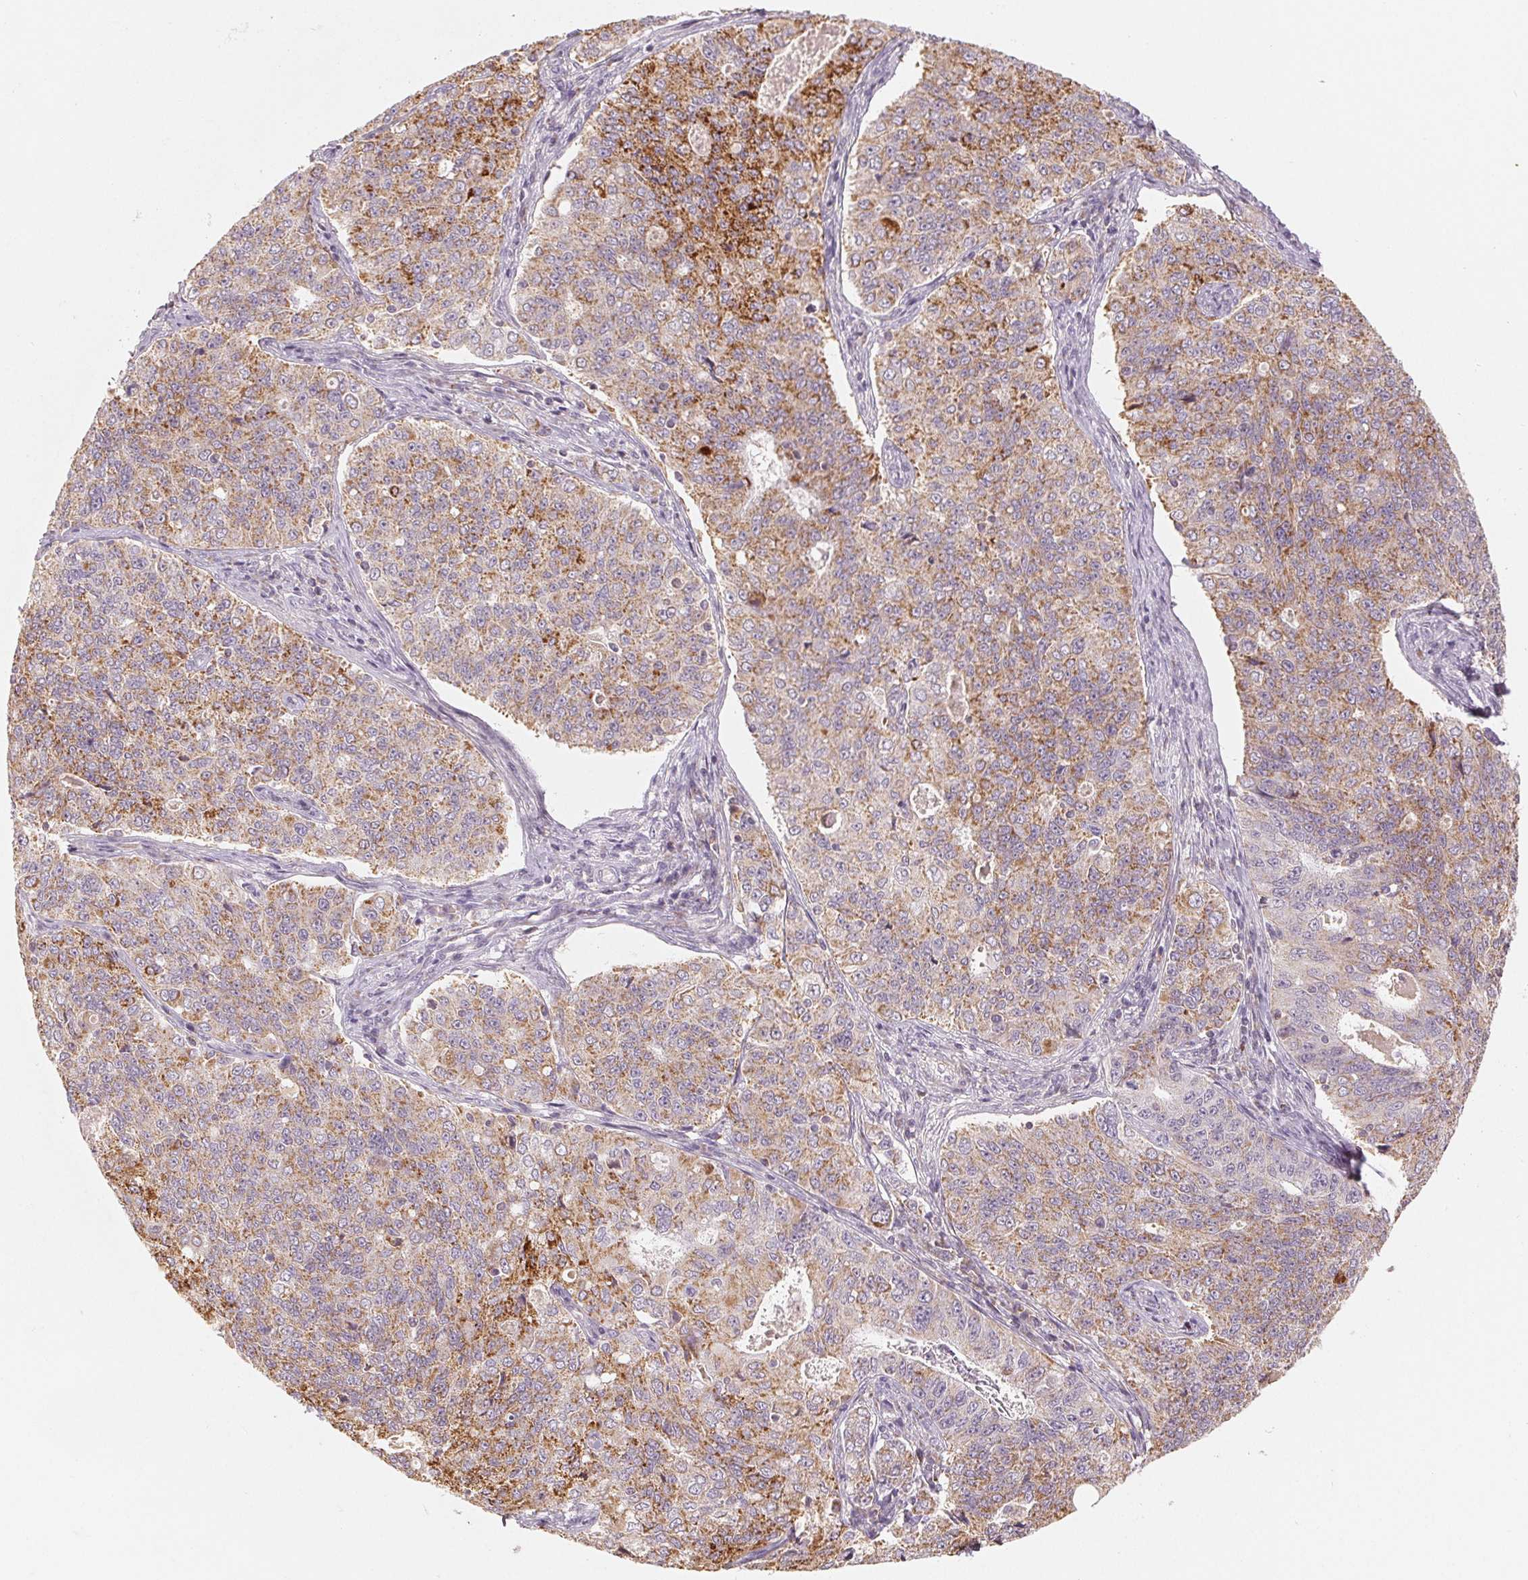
{"staining": {"intensity": "moderate", "quantity": "25%-75%", "location": "cytoplasmic/membranous"}, "tissue": "endometrial cancer", "cell_type": "Tumor cells", "image_type": "cancer", "snomed": [{"axis": "morphology", "description": "Adenocarcinoma, NOS"}, {"axis": "topography", "description": "Endometrium"}], "caption": "Protein positivity by immunohistochemistry (IHC) demonstrates moderate cytoplasmic/membranous positivity in approximately 25%-75% of tumor cells in adenocarcinoma (endometrial).", "gene": "GHITM", "patient": {"sex": "female", "age": 43}}